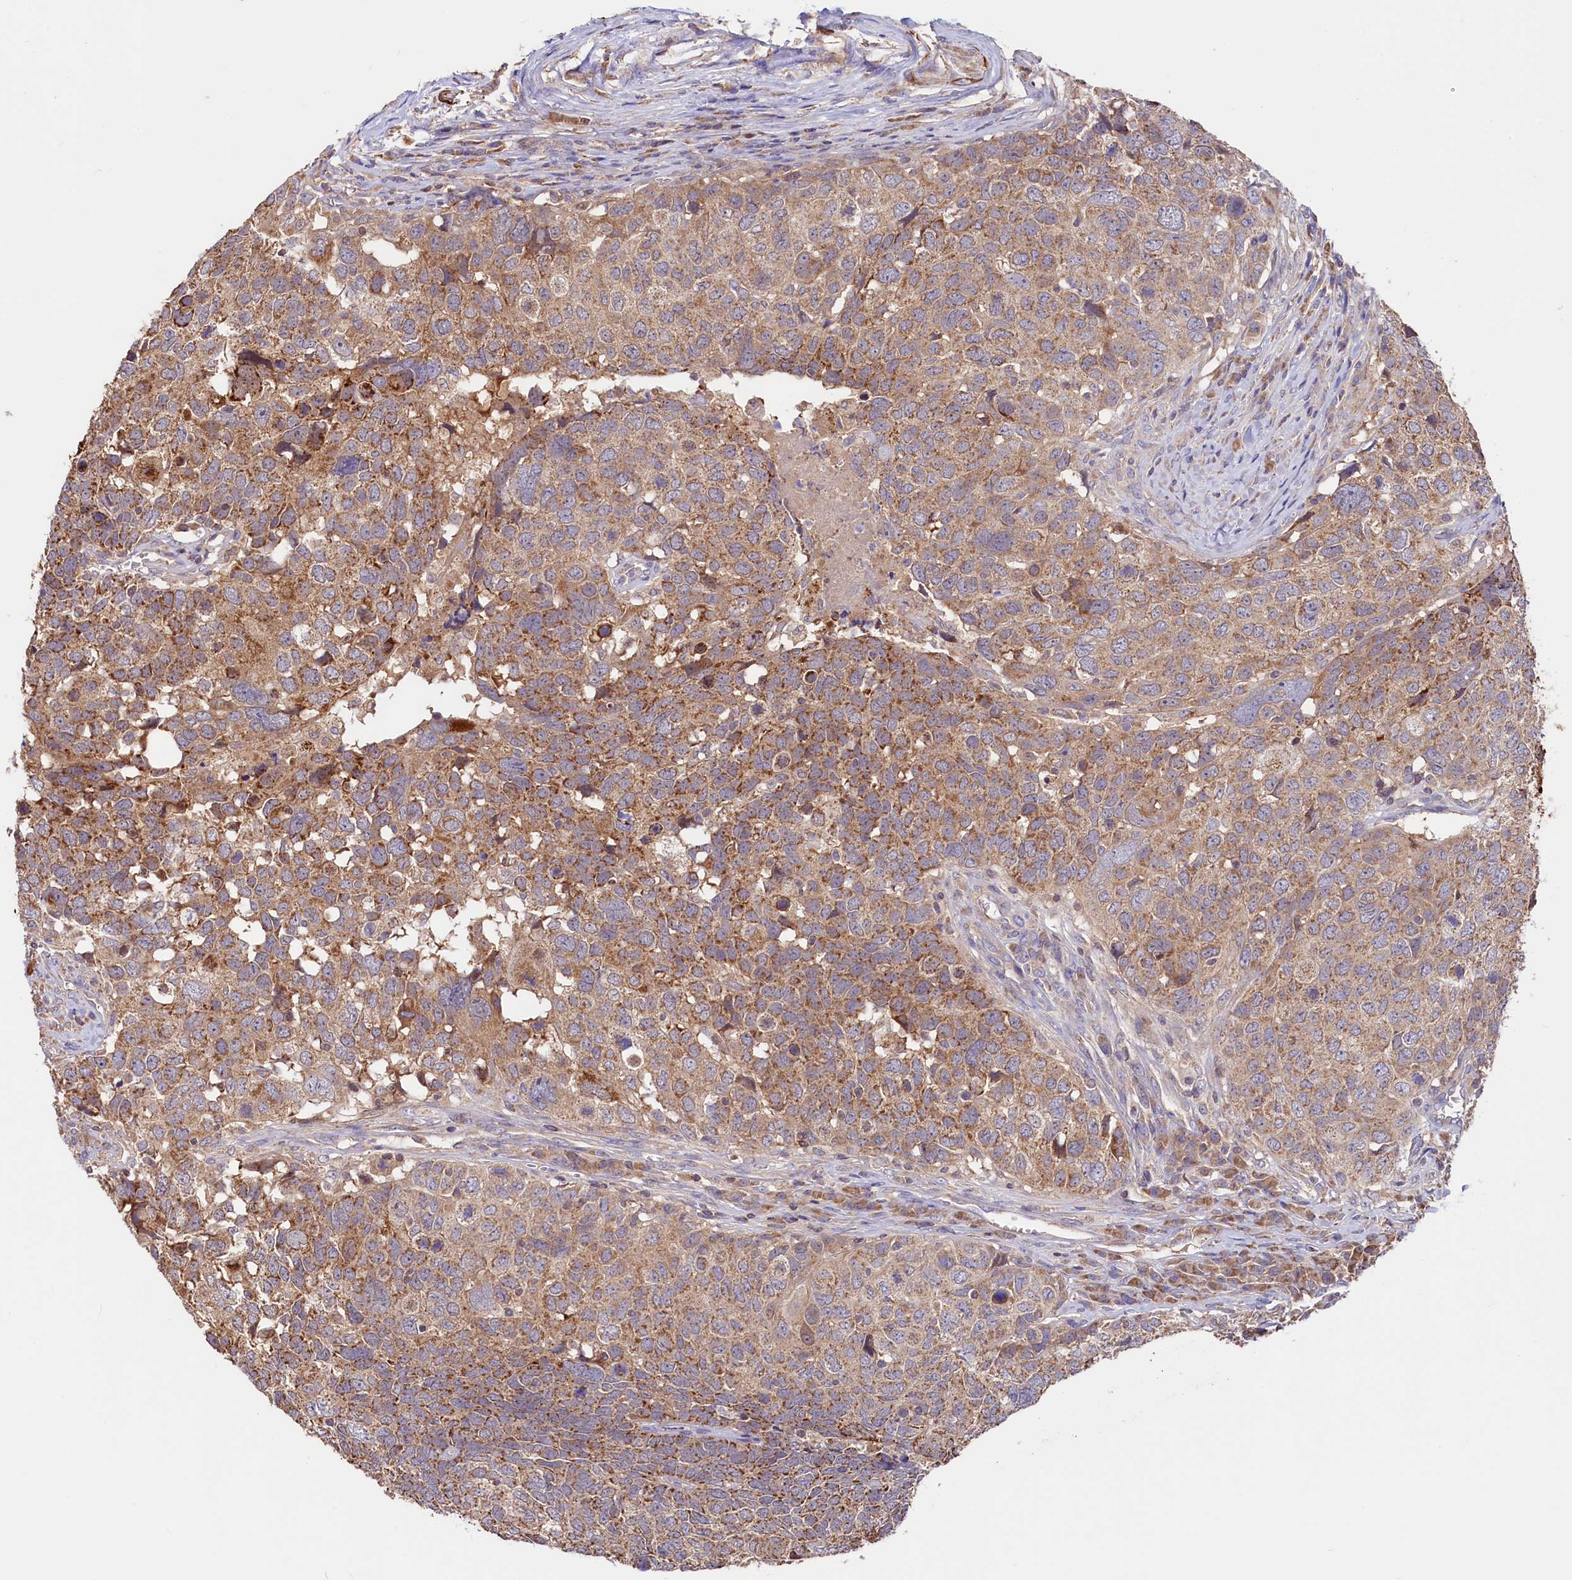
{"staining": {"intensity": "moderate", "quantity": ">75%", "location": "cytoplasmic/membranous"}, "tissue": "head and neck cancer", "cell_type": "Tumor cells", "image_type": "cancer", "snomed": [{"axis": "morphology", "description": "Squamous cell carcinoma, NOS"}, {"axis": "topography", "description": "Head-Neck"}], "caption": "Immunohistochemical staining of human head and neck cancer (squamous cell carcinoma) shows moderate cytoplasmic/membranous protein staining in approximately >75% of tumor cells.", "gene": "CIAO3", "patient": {"sex": "male", "age": 66}}